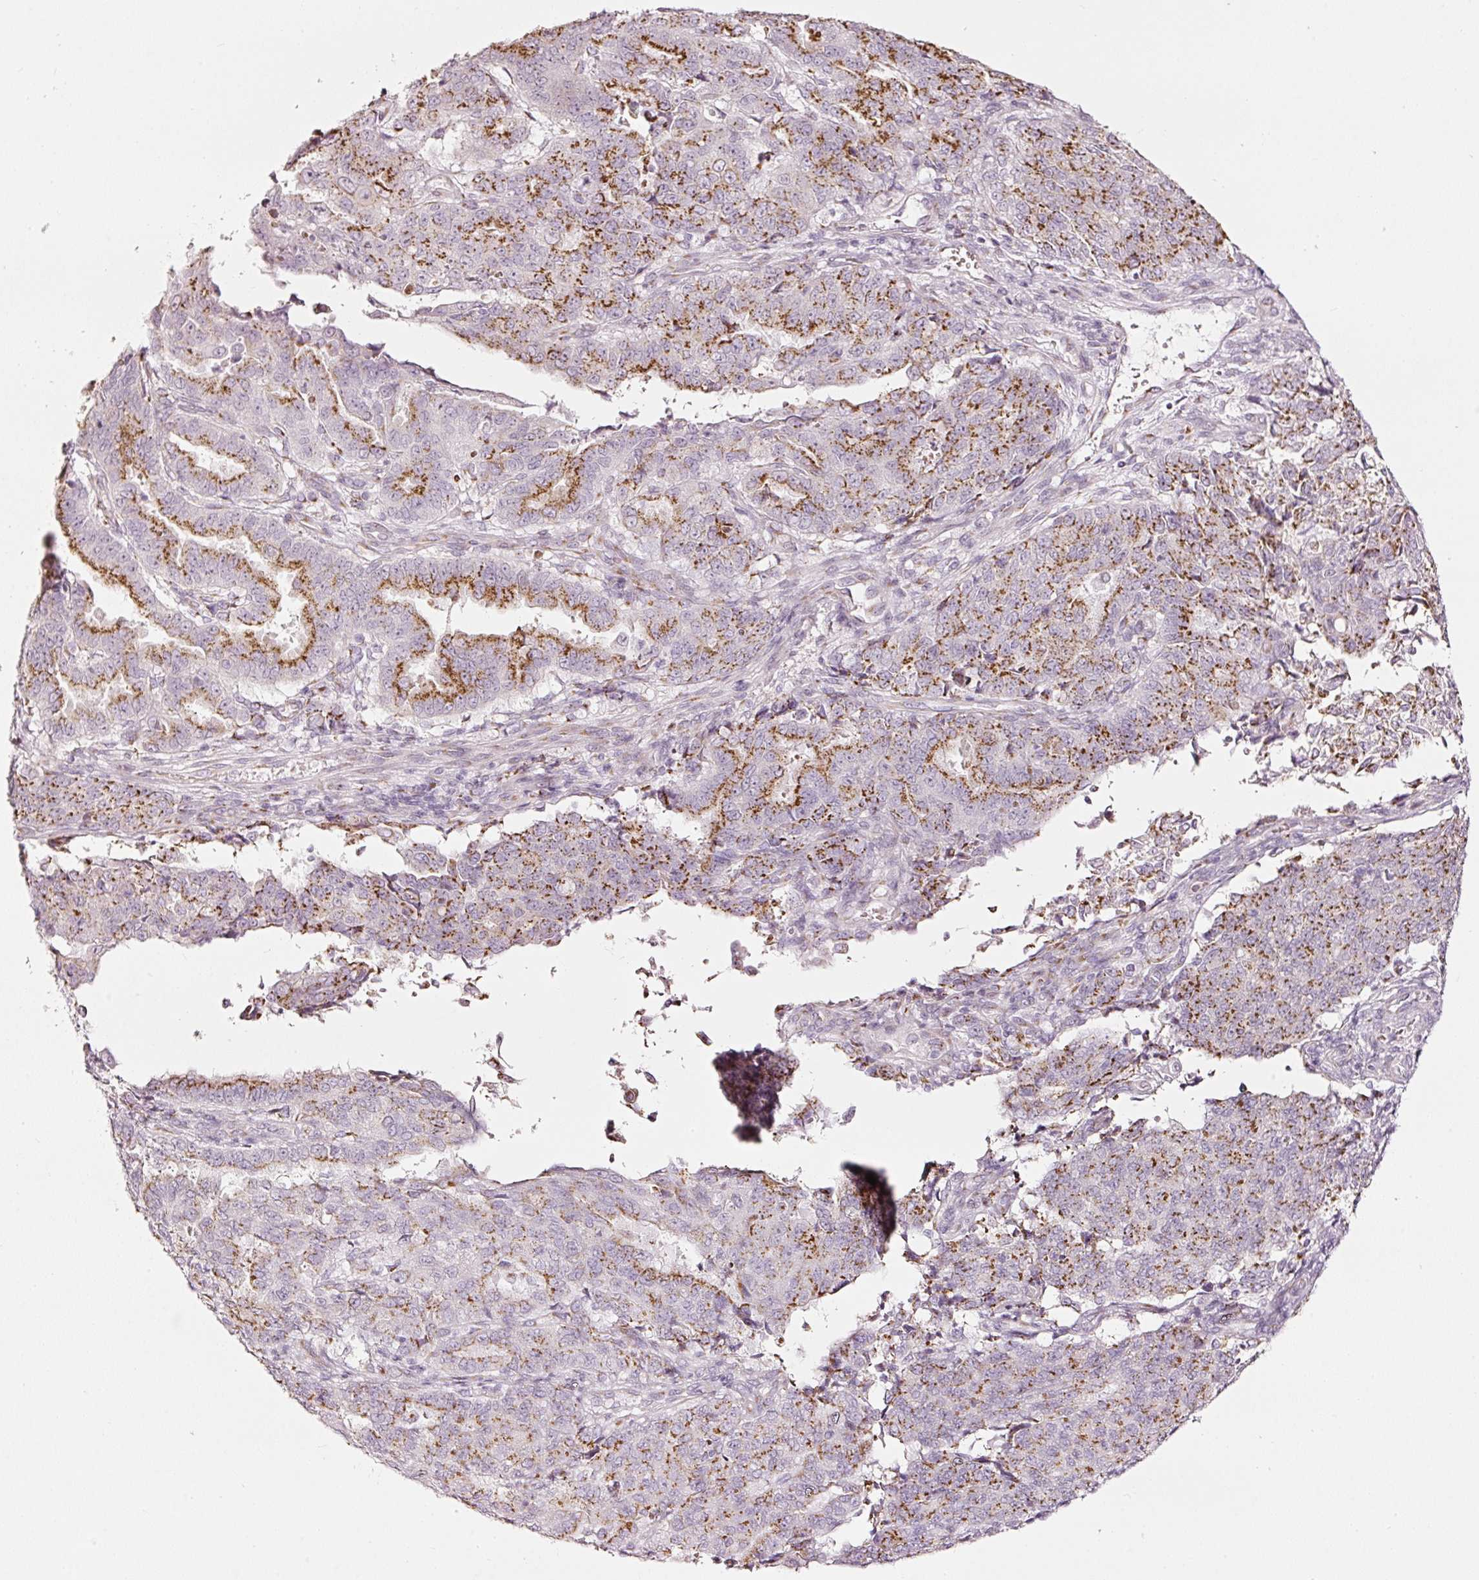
{"staining": {"intensity": "strong", "quantity": "25%-75%", "location": "cytoplasmic/membranous"}, "tissue": "endometrial cancer", "cell_type": "Tumor cells", "image_type": "cancer", "snomed": [{"axis": "morphology", "description": "Adenocarcinoma, NOS"}, {"axis": "topography", "description": "Endometrium"}], "caption": "Strong cytoplasmic/membranous staining is present in approximately 25%-75% of tumor cells in adenocarcinoma (endometrial).", "gene": "SDF4", "patient": {"sex": "female", "age": 50}}